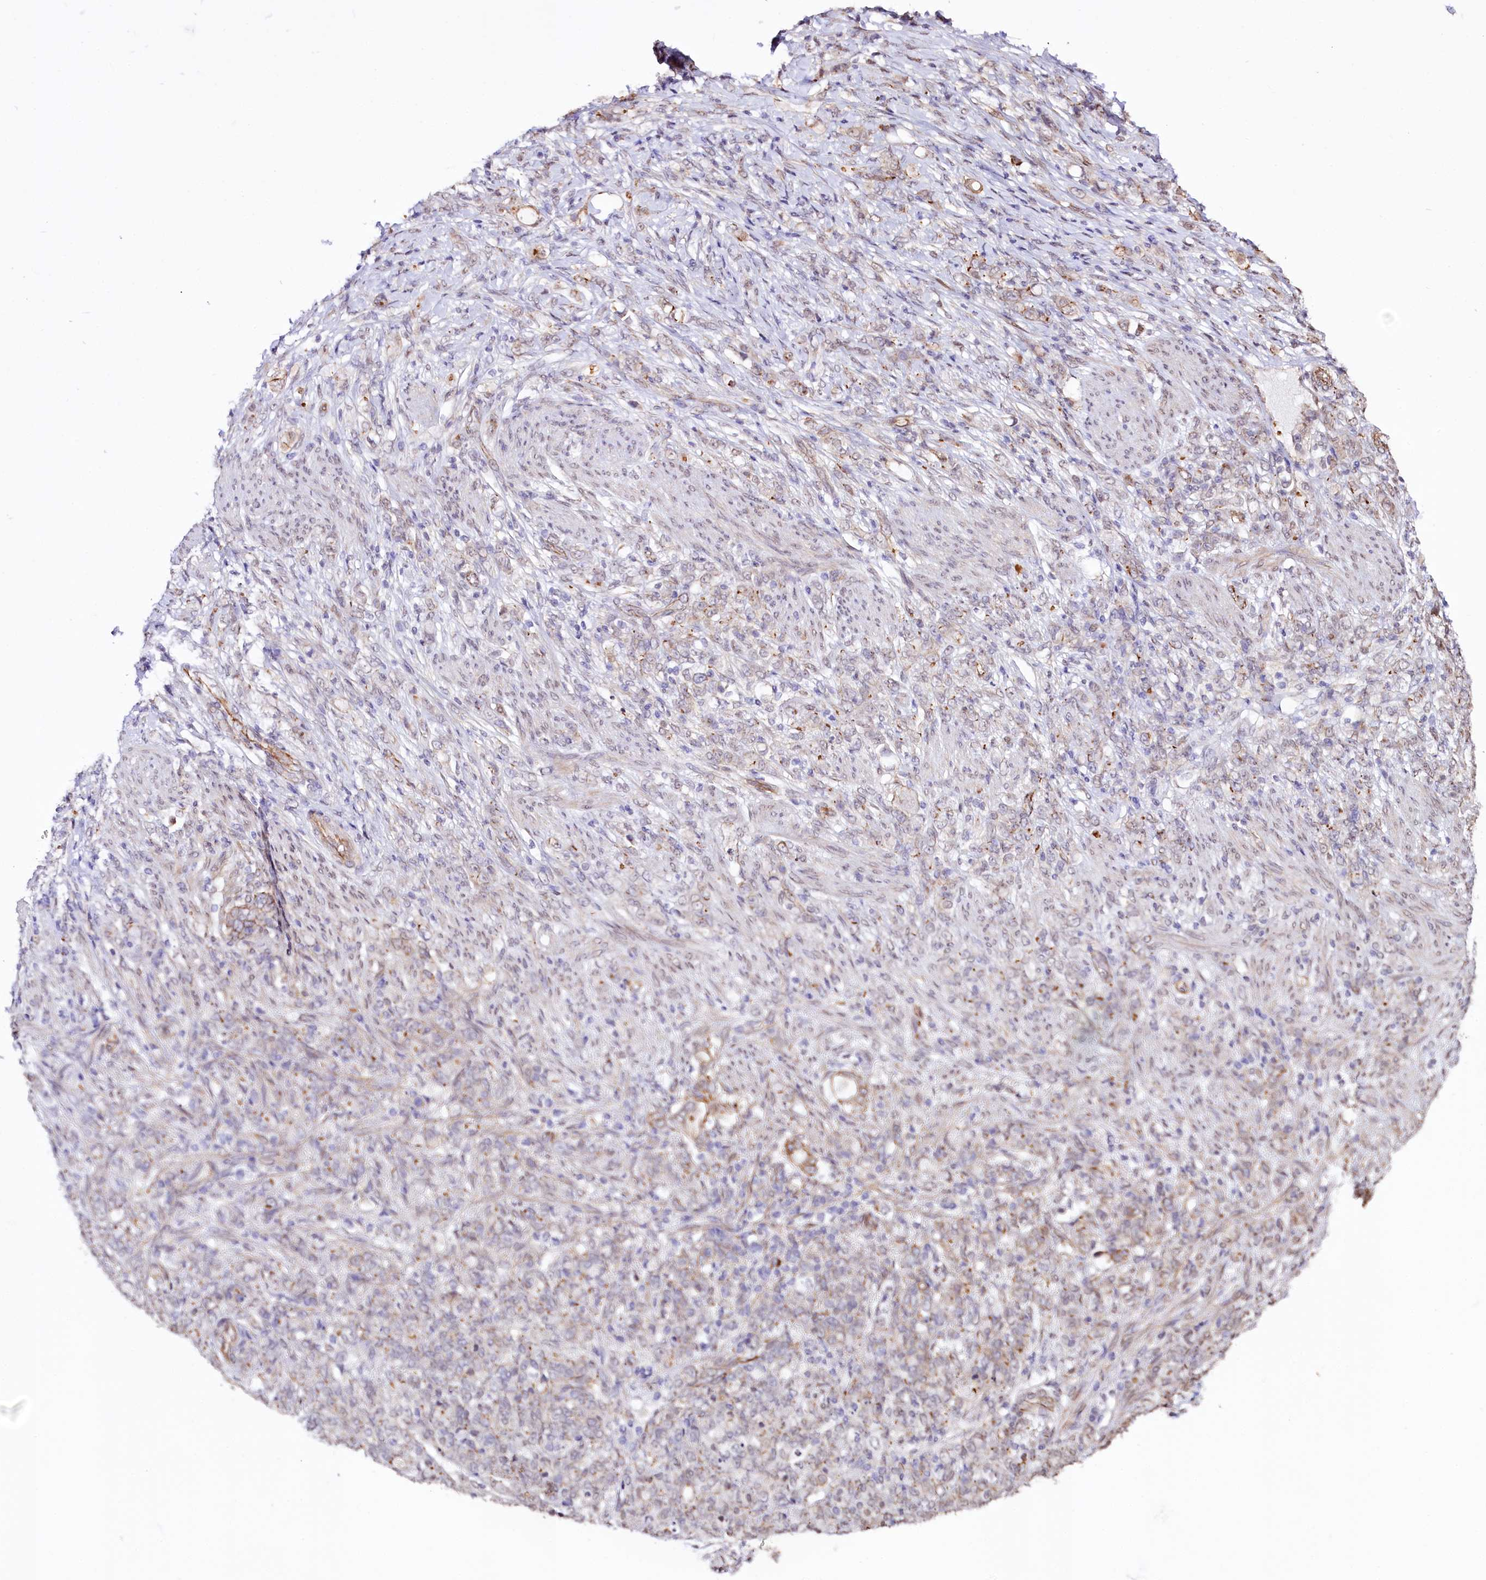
{"staining": {"intensity": "moderate", "quantity": "<25%", "location": "cytoplasmic/membranous"}, "tissue": "stomach cancer", "cell_type": "Tumor cells", "image_type": "cancer", "snomed": [{"axis": "morphology", "description": "Adenocarcinoma, NOS"}, {"axis": "topography", "description": "Stomach"}], "caption": "A histopathology image of stomach cancer (adenocarcinoma) stained for a protein exhibits moderate cytoplasmic/membranous brown staining in tumor cells.", "gene": "ST7", "patient": {"sex": "female", "age": 79}}